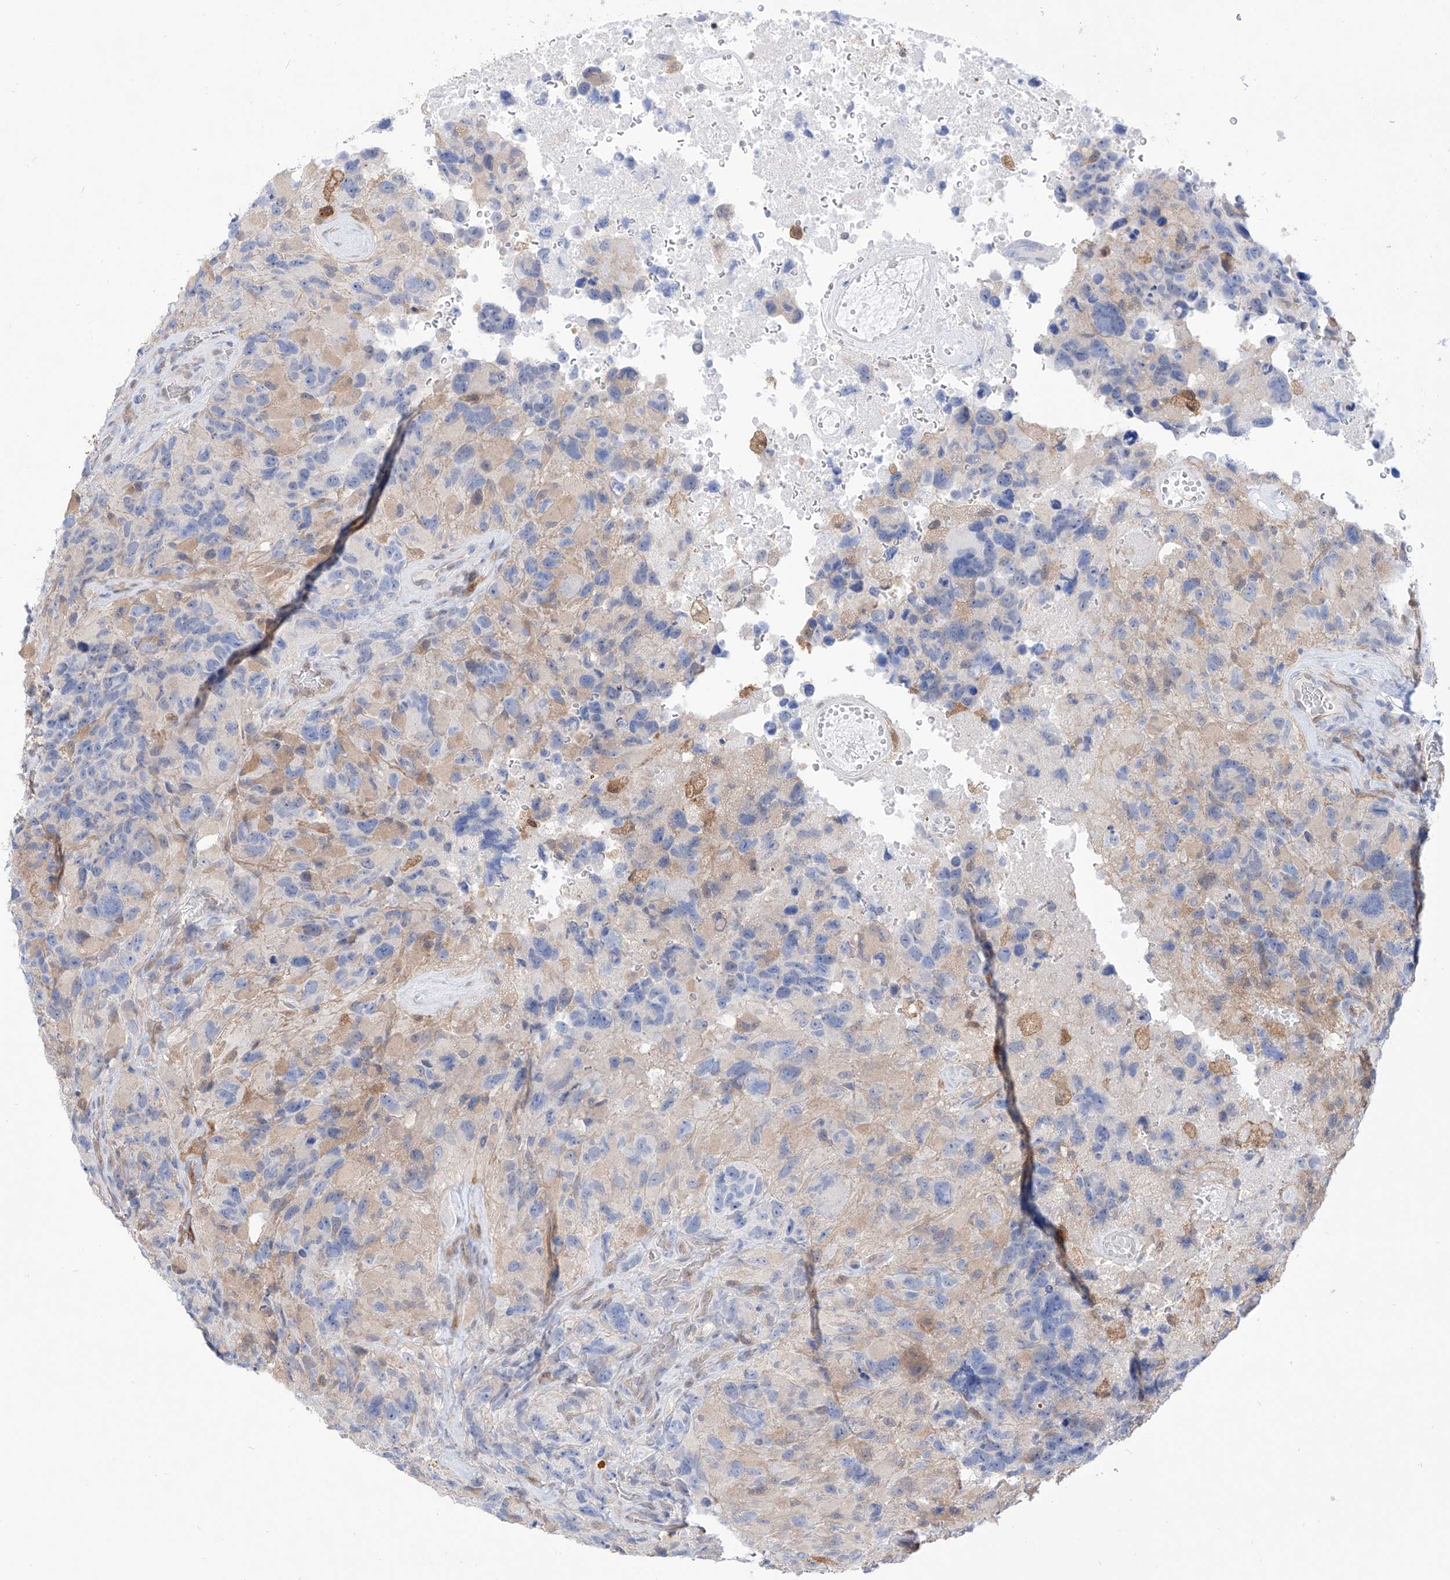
{"staining": {"intensity": "negative", "quantity": "none", "location": "none"}, "tissue": "glioma", "cell_type": "Tumor cells", "image_type": "cancer", "snomed": [{"axis": "morphology", "description": "Glioma, malignant, High grade"}, {"axis": "topography", "description": "Brain"}], "caption": "Malignant glioma (high-grade) stained for a protein using IHC displays no positivity tumor cells.", "gene": "PDXK", "patient": {"sex": "male", "age": 69}}